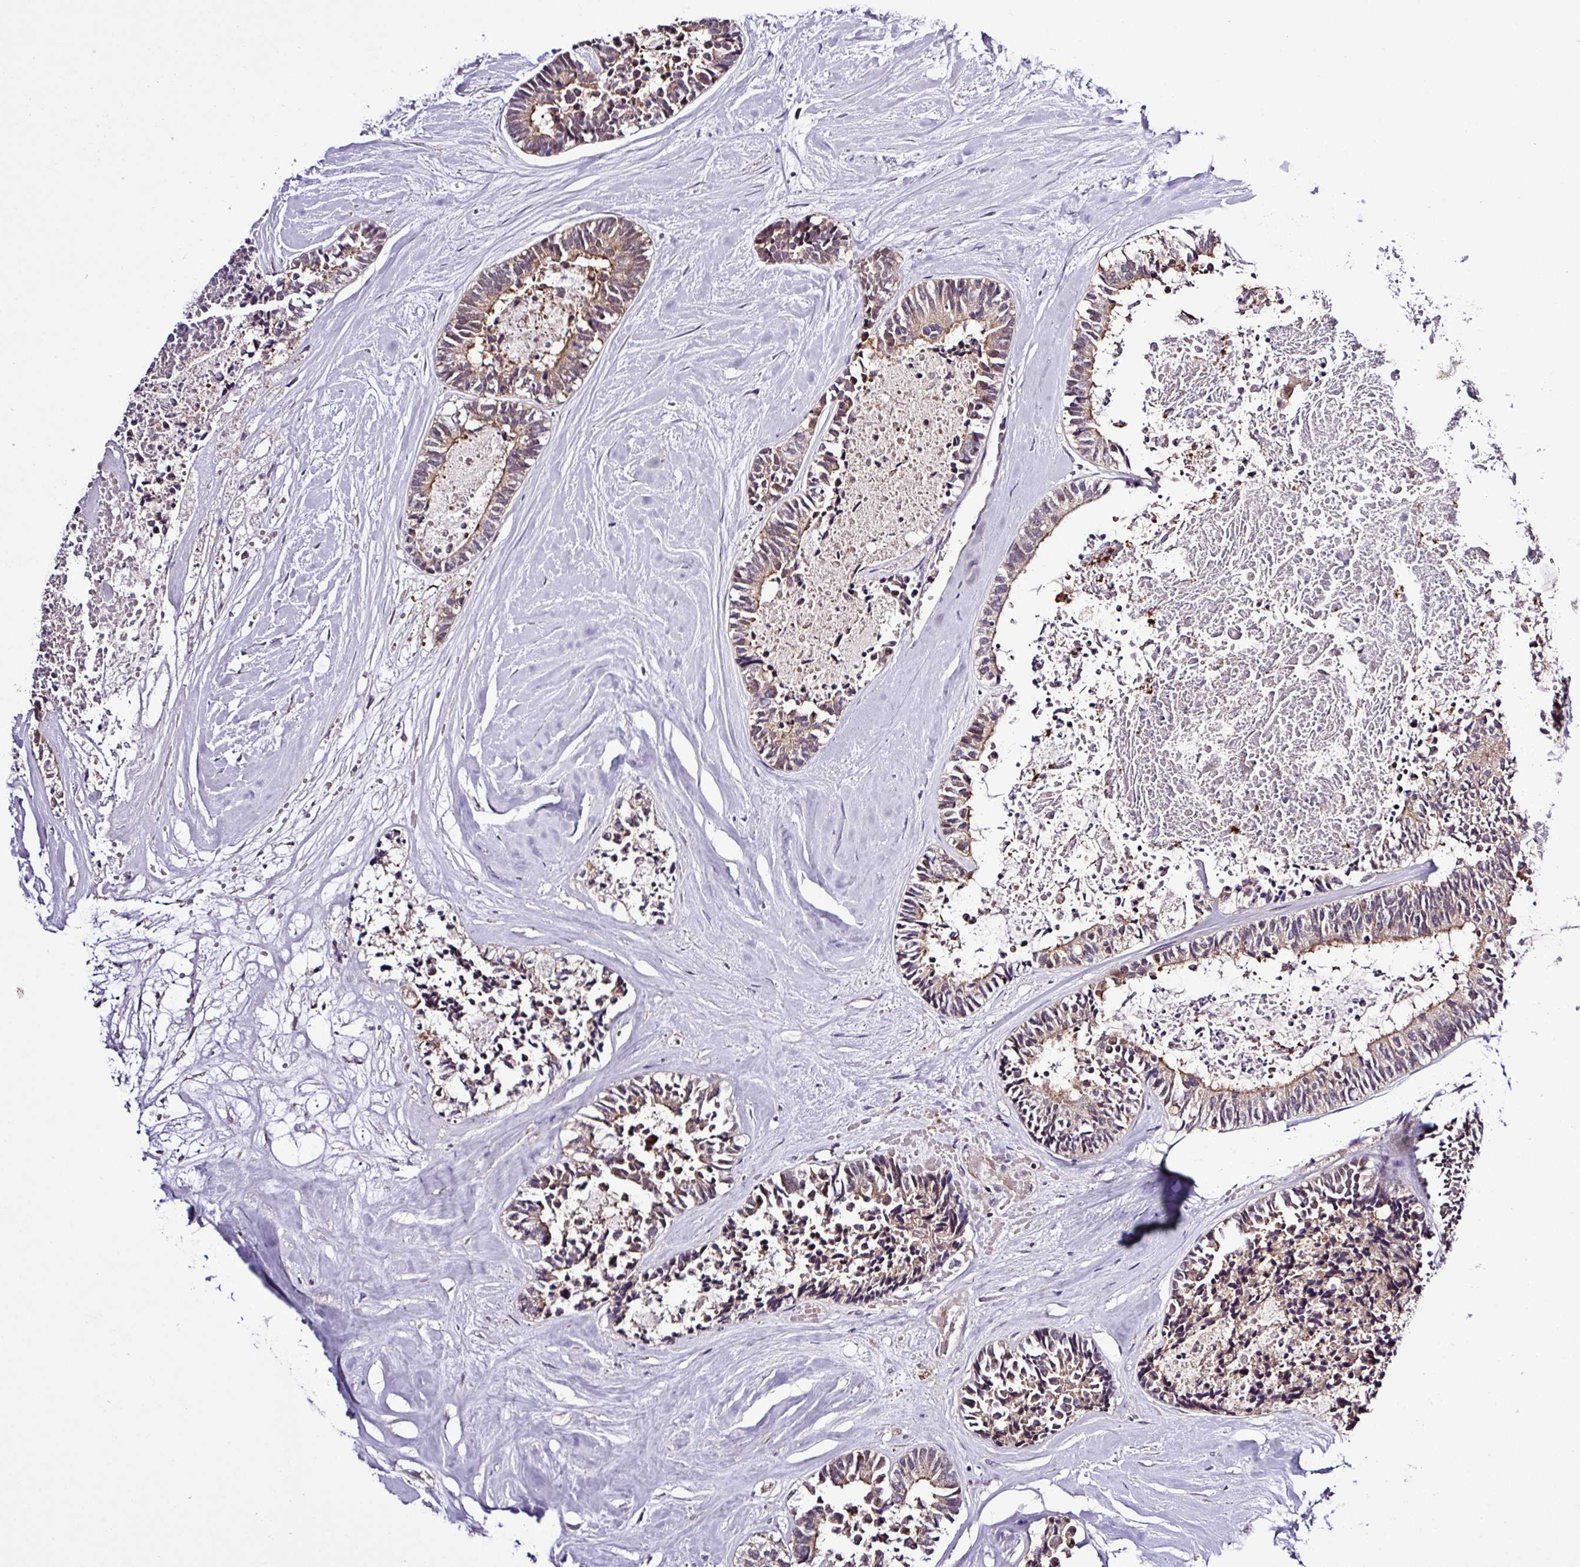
{"staining": {"intensity": "weak", "quantity": ">75%", "location": "cytoplasmic/membranous"}, "tissue": "colorectal cancer", "cell_type": "Tumor cells", "image_type": "cancer", "snomed": [{"axis": "morphology", "description": "Adenocarcinoma, NOS"}, {"axis": "topography", "description": "Colon"}, {"axis": "topography", "description": "Rectum"}], "caption": "A micrograph of colorectal adenocarcinoma stained for a protein demonstrates weak cytoplasmic/membranous brown staining in tumor cells.", "gene": "CARHSP1", "patient": {"sex": "male", "age": 57}}